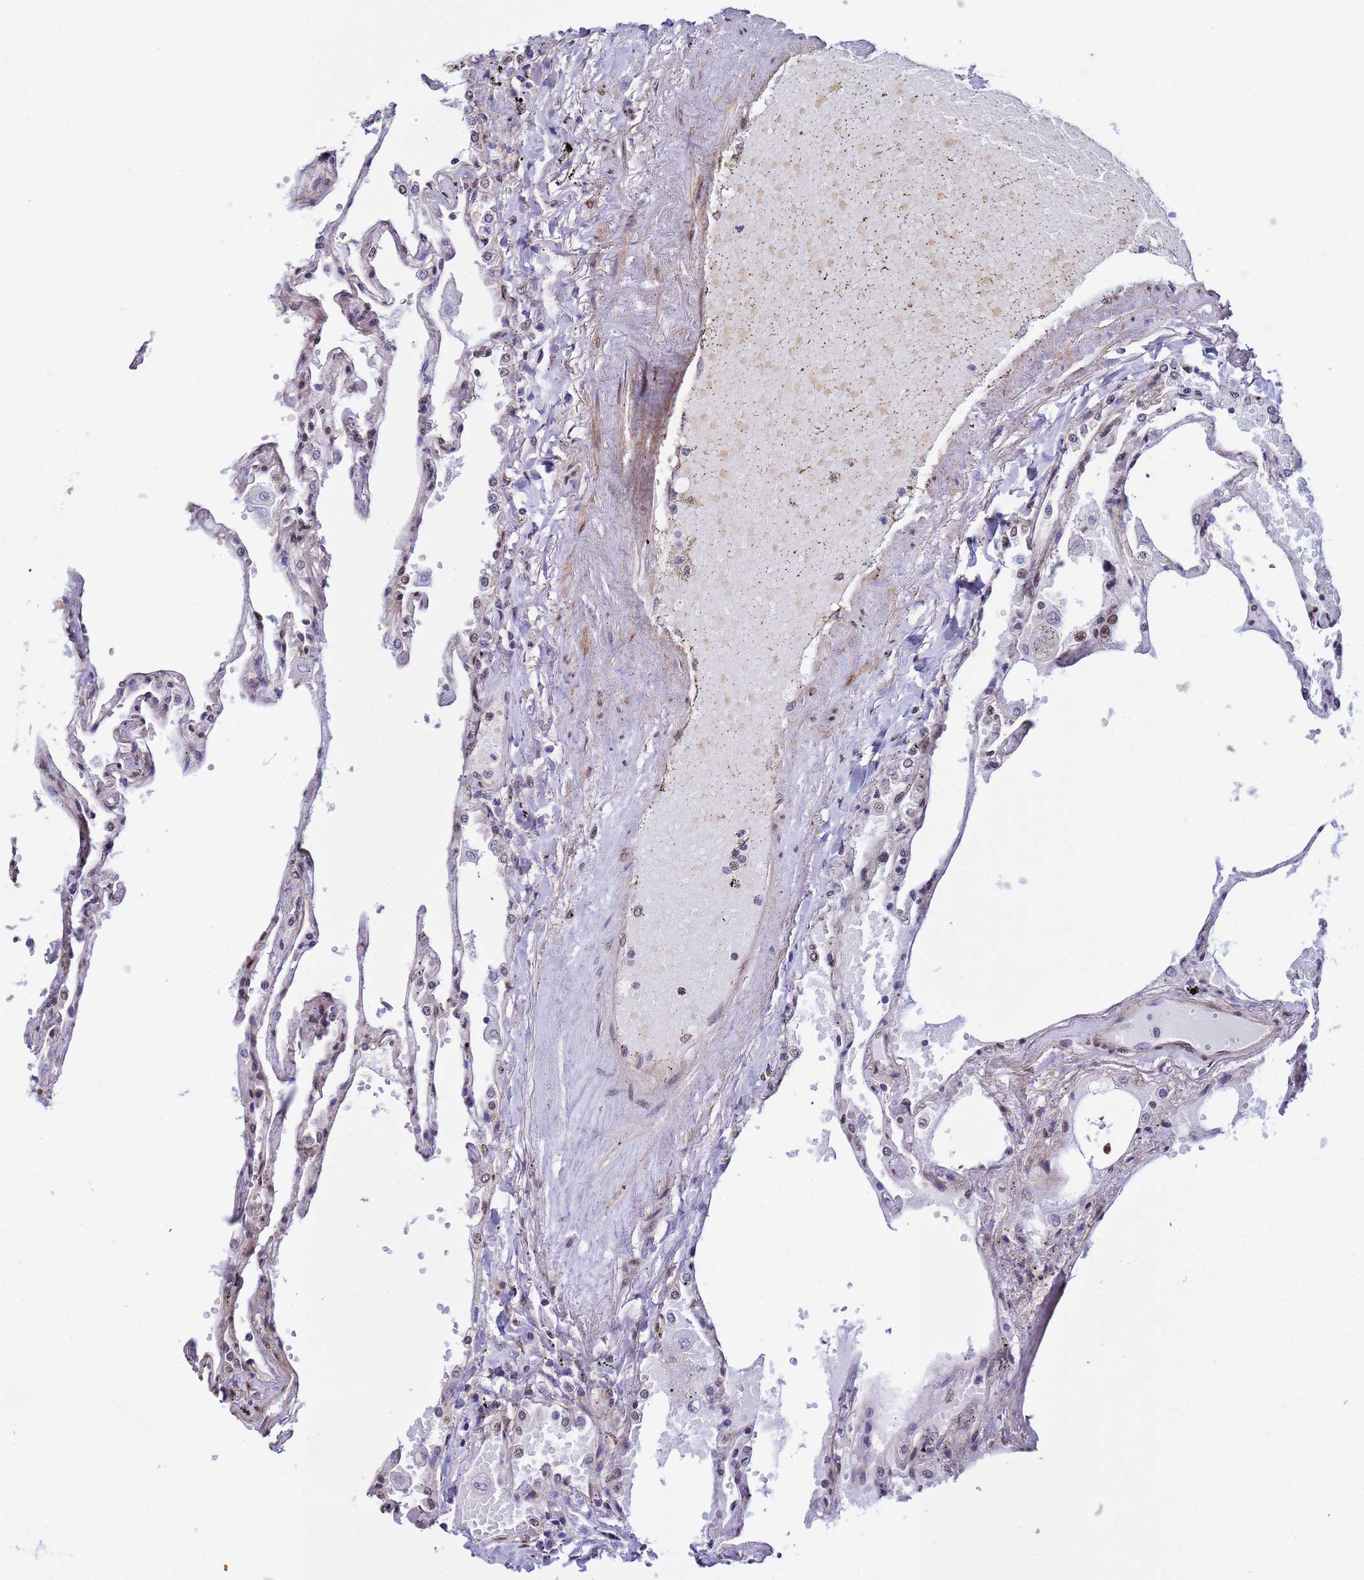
{"staining": {"intensity": "negative", "quantity": "none", "location": "none"}, "tissue": "lung", "cell_type": "Alveolar cells", "image_type": "normal", "snomed": [{"axis": "morphology", "description": "Normal tissue, NOS"}, {"axis": "topography", "description": "Lung"}], "caption": "DAB (3,3'-diaminobenzidine) immunohistochemical staining of normal lung shows no significant positivity in alveolar cells. The staining is performed using DAB brown chromogen with nuclei counter-stained in using hematoxylin.", "gene": "TRIP6", "patient": {"sex": "female", "age": 67}}